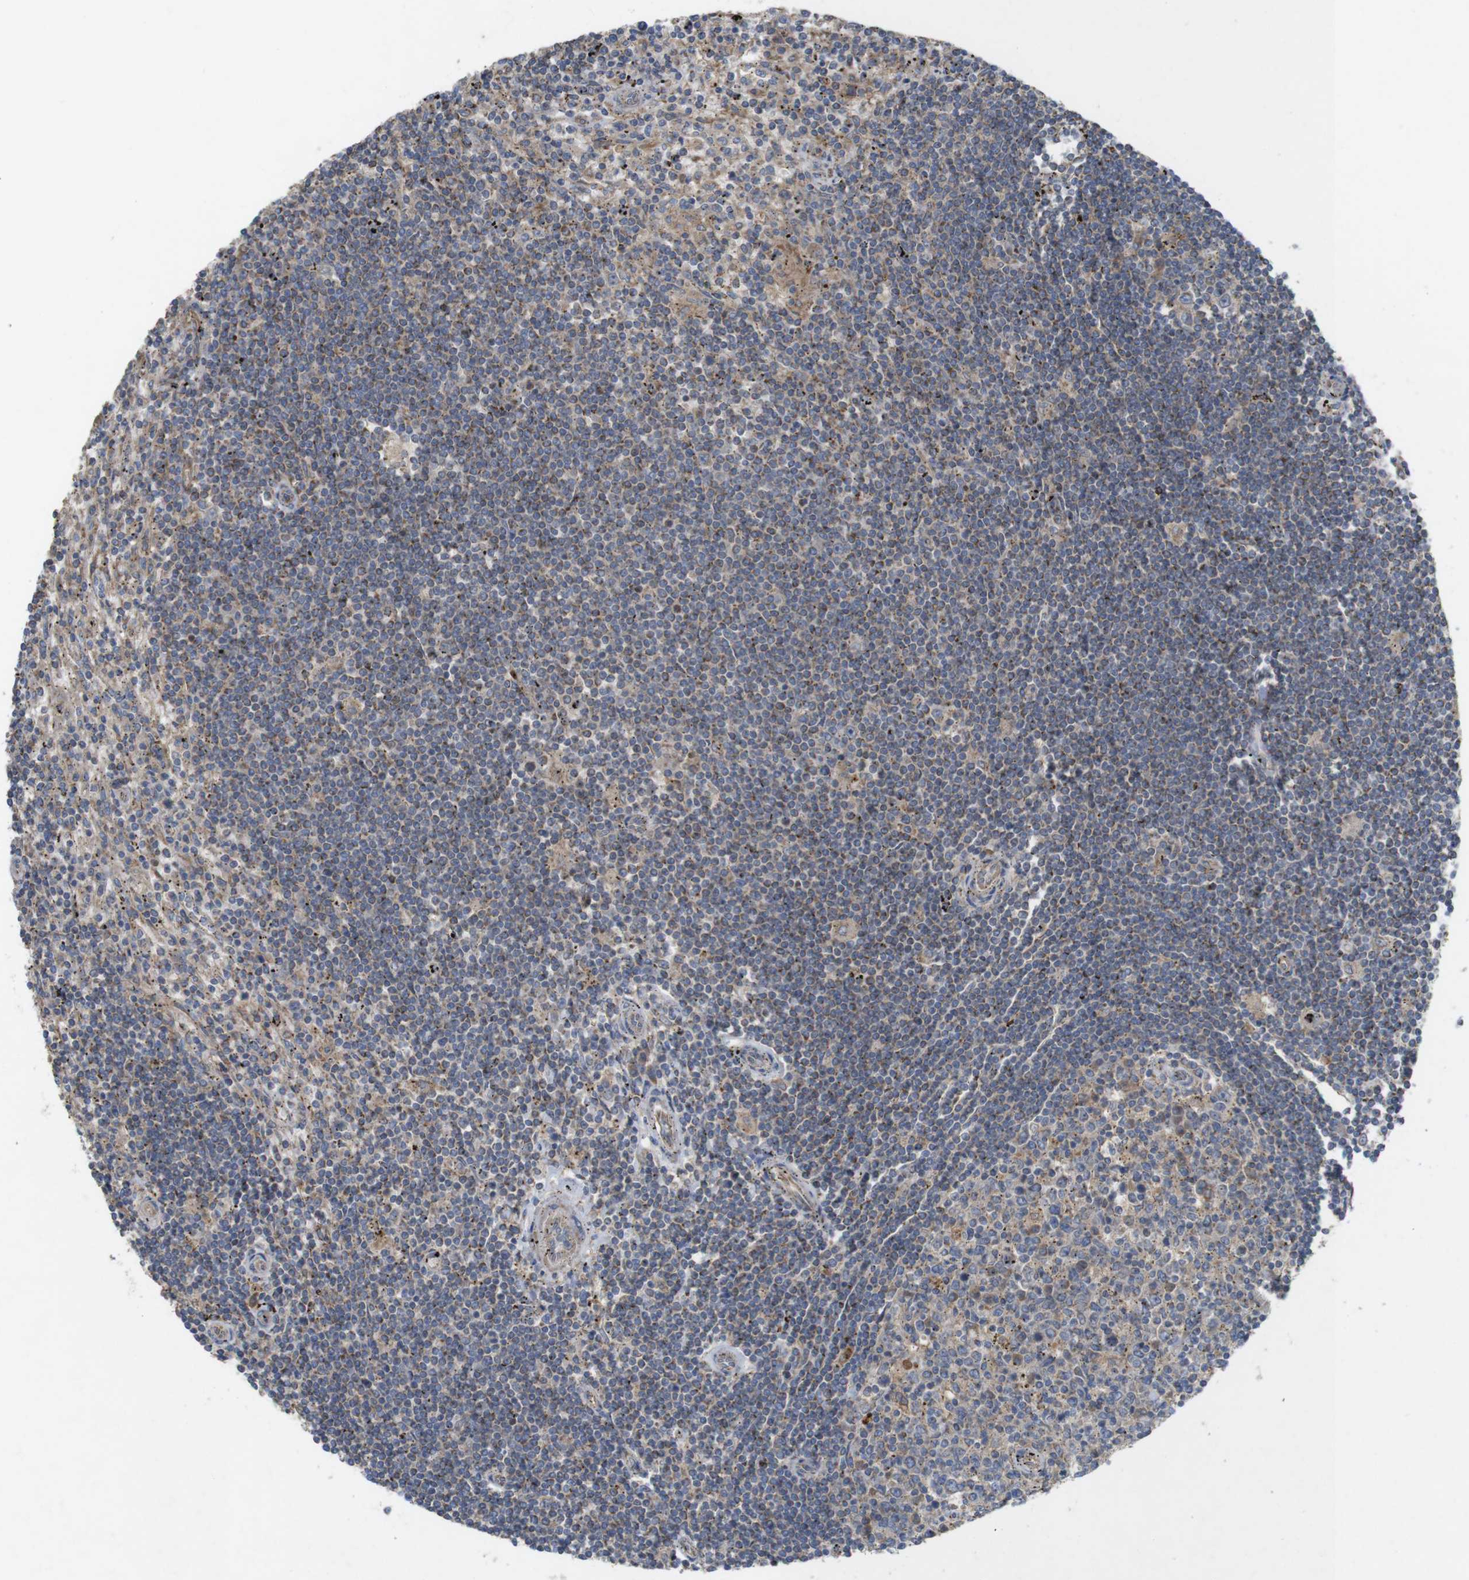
{"staining": {"intensity": "weak", "quantity": "25%-75%", "location": "cytoplasmic/membranous"}, "tissue": "lymphoma", "cell_type": "Tumor cells", "image_type": "cancer", "snomed": [{"axis": "morphology", "description": "Malignant lymphoma, non-Hodgkin's type, Low grade"}, {"axis": "topography", "description": "Spleen"}], "caption": "Immunohistochemistry staining of lymphoma, which reveals low levels of weak cytoplasmic/membranous positivity in about 25%-75% of tumor cells indicating weak cytoplasmic/membranous protein positivity. The staining was performed using DAB (3,3'-diaminobenzidine) (brown) for protein detection and nuclei were counterstained in hematoxylin (blue).", "gene": "KCNS3", "patient": {"sex": "male", "age": 76}}